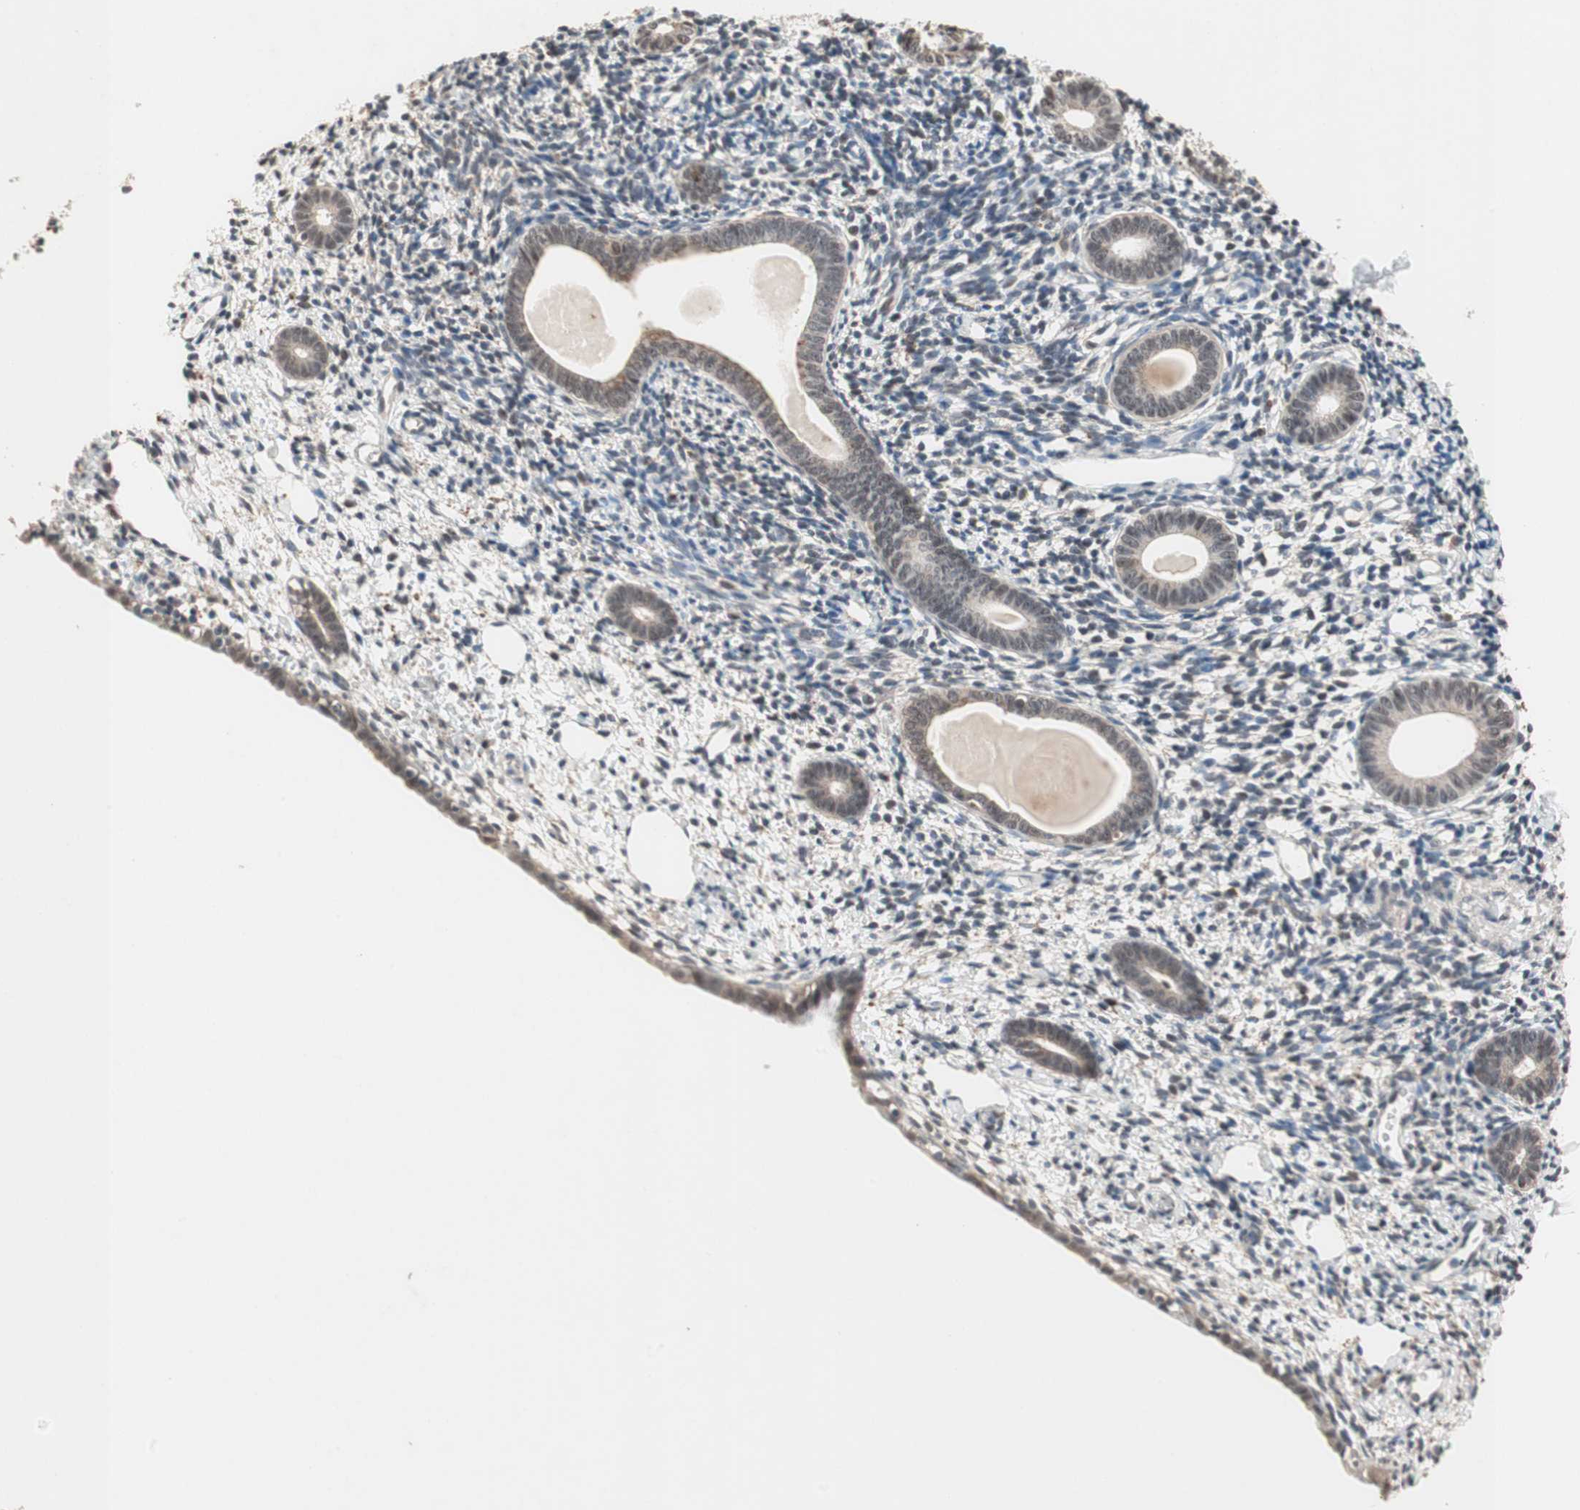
{"staining": {"intensity": "moderate", "quantity": ">75%", "location": "cytoplasmic/membranous,nuclear"}, "tissue": "endometrium", "cell_type": "Cells in endometrial stroma", "image_type": "normal", "snomed": [{"axis": "morphology", "description": "Normal tissue, NOS"}, {"axis": "topography", "description": "Endometrium"}], "caption": "Endometrium stained for a protein exhibits moderate cytoplasmic/membranous,nuclear positivity in cells in endometrial stroma.", "gene": "GART", "patient": {"sex": "female", "age": 71}}